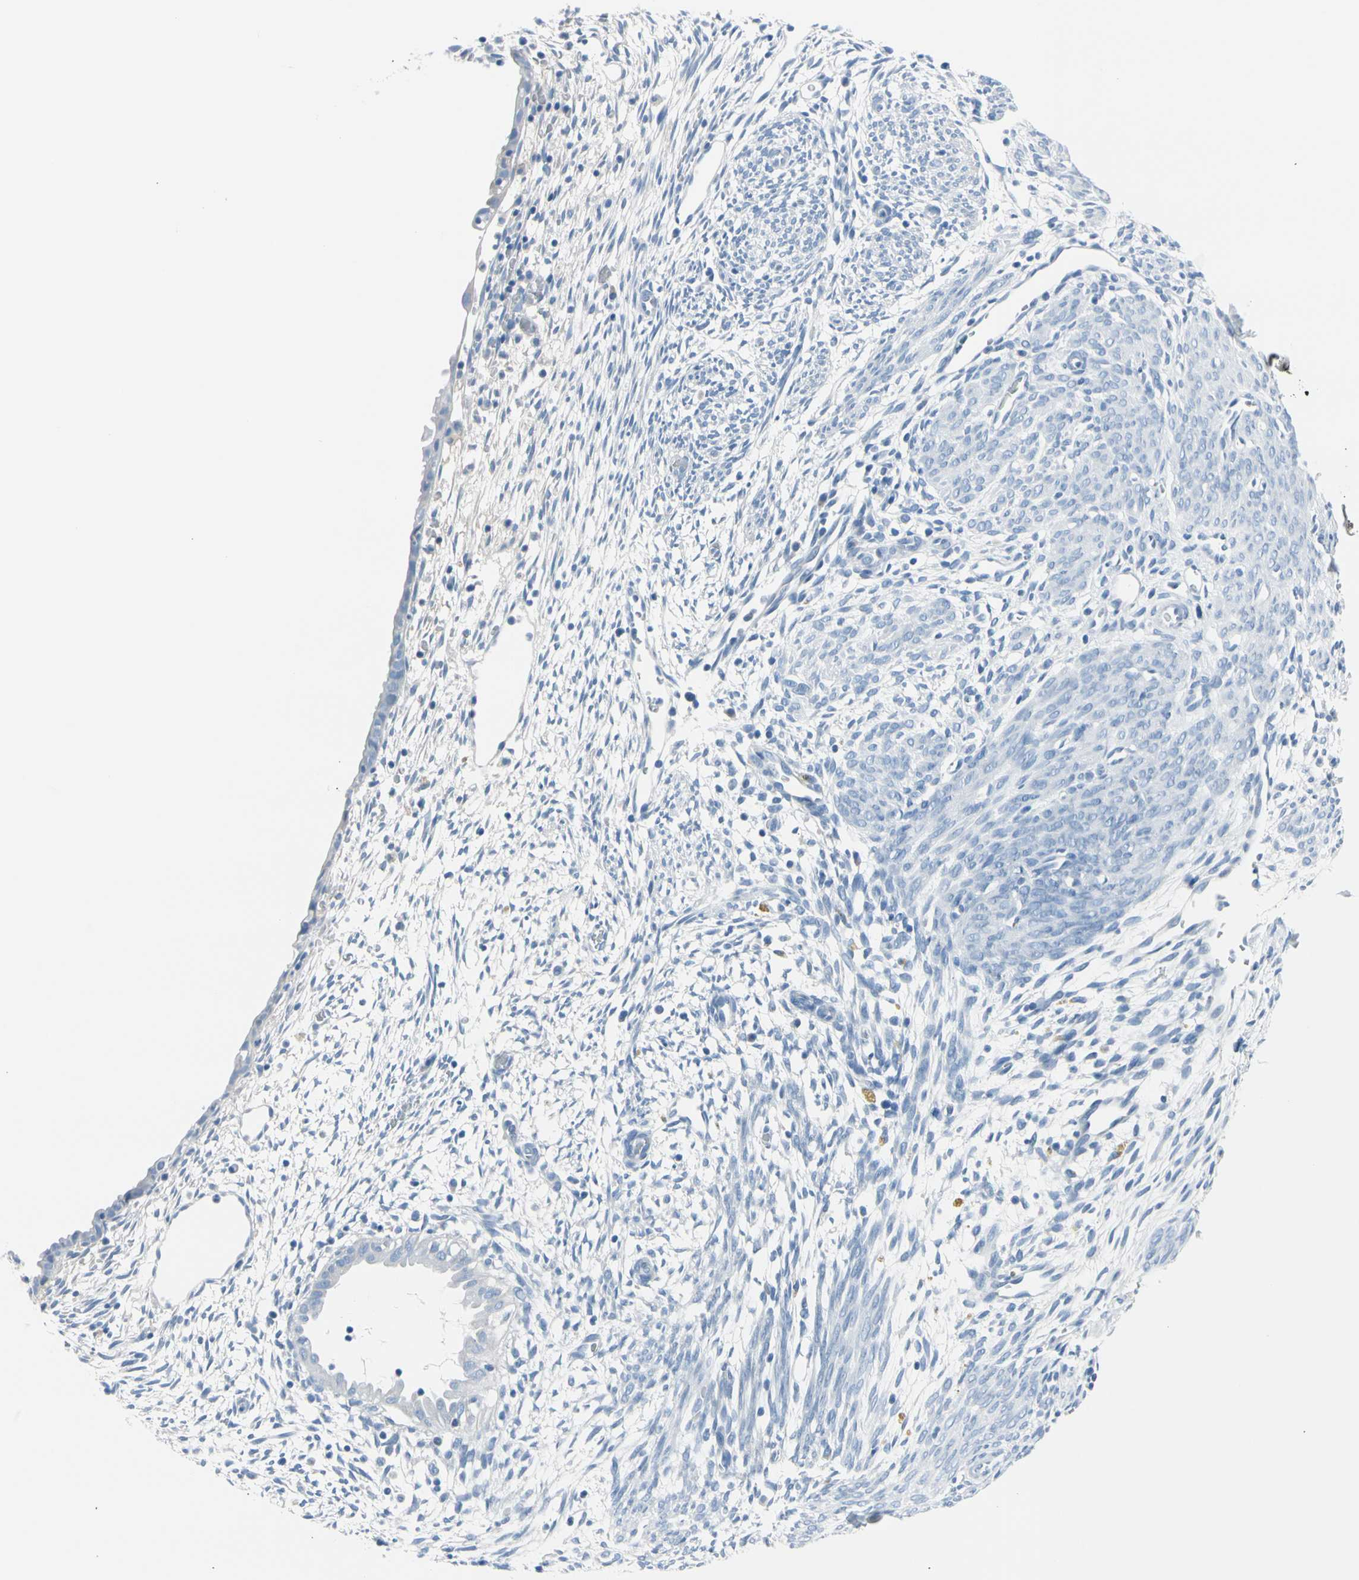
{"staining": {"intensity": "negative", "quantity": "none", "location": "none"}, "tissue": "endometrium", "cell_type": "Cells in endometrial stroma", "image_type": "normal", "snomed": [{"axis": "morphology", "description": "Normal tissue, NOS"}, {"axis": "morphology", "description": "Atrophy, NOS"}, {"axis": "topography", "description": "Uterus"}, {"axis": "topography", "description": "Endometrium"}], "caption": "IHC of benign human endometrium demonstrates no positivity in cells in endometrial stroma. (Stains: DAB (3,3'-diaminobenzidine) IHC with hematoxylin counter stain, Microscopy: brightfield microscopy at high magnification).", "gene": "TPO", "patient": {"sex": "female", "age": 68}}